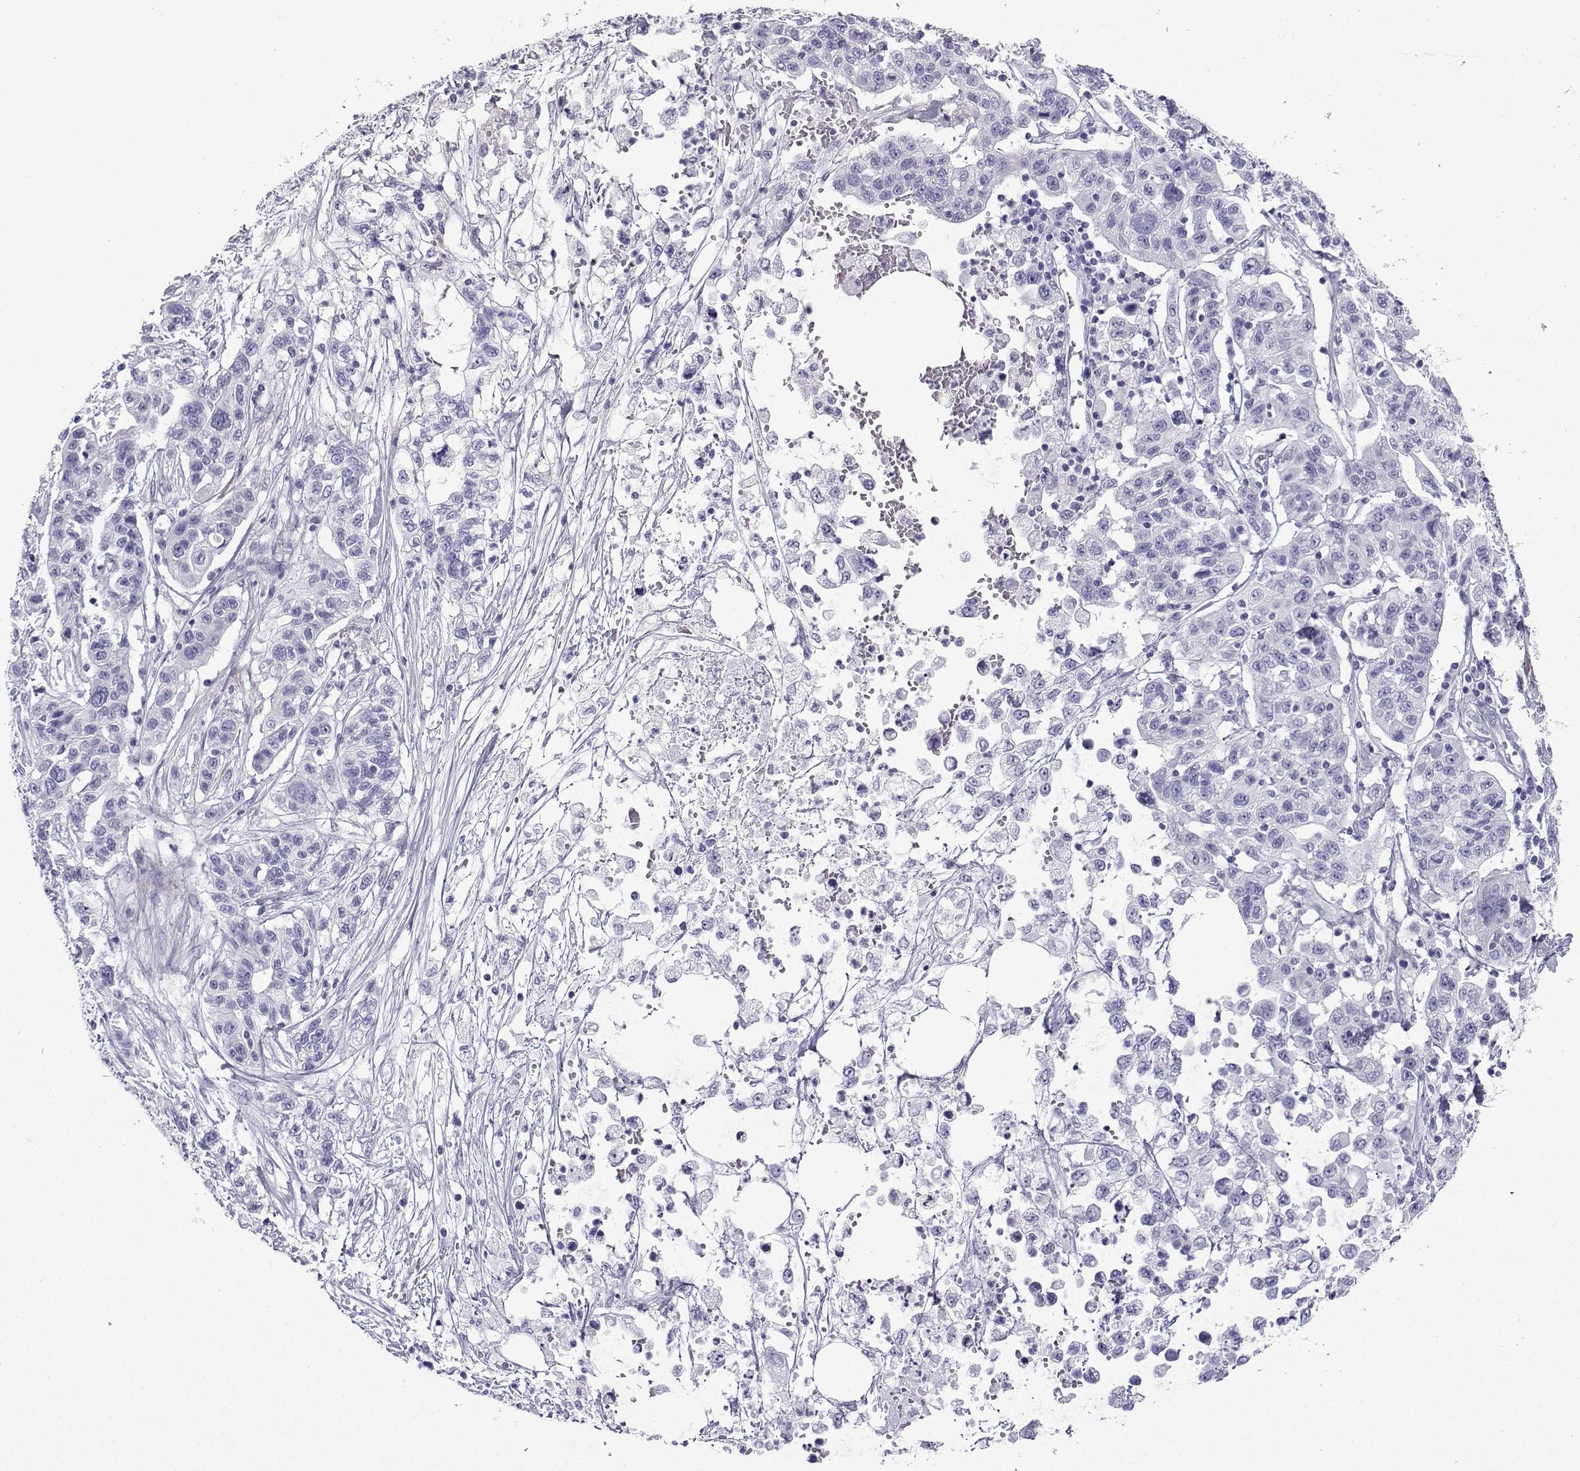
{"staining": {"intensity": "negative", "quantity": "none", "location": "none"}, "tissue": "liver cancer", "cell_type": "Tumor cells", "image_type": "cancer", "snomed": [{"axis": "morphology", "description": "Adenocarcinoma, NOS"}, {"axis": "morphology", "description": "Cholangiocarcinoma"}, {"axis": "topography", "description": "Liver"}], "caption": "This is an immunohistochemistry micrograph of liver cancer. There is no expression in tumor cells.", "gene": "KCNF1", "patient": {"sex": "male", "age": 64}}